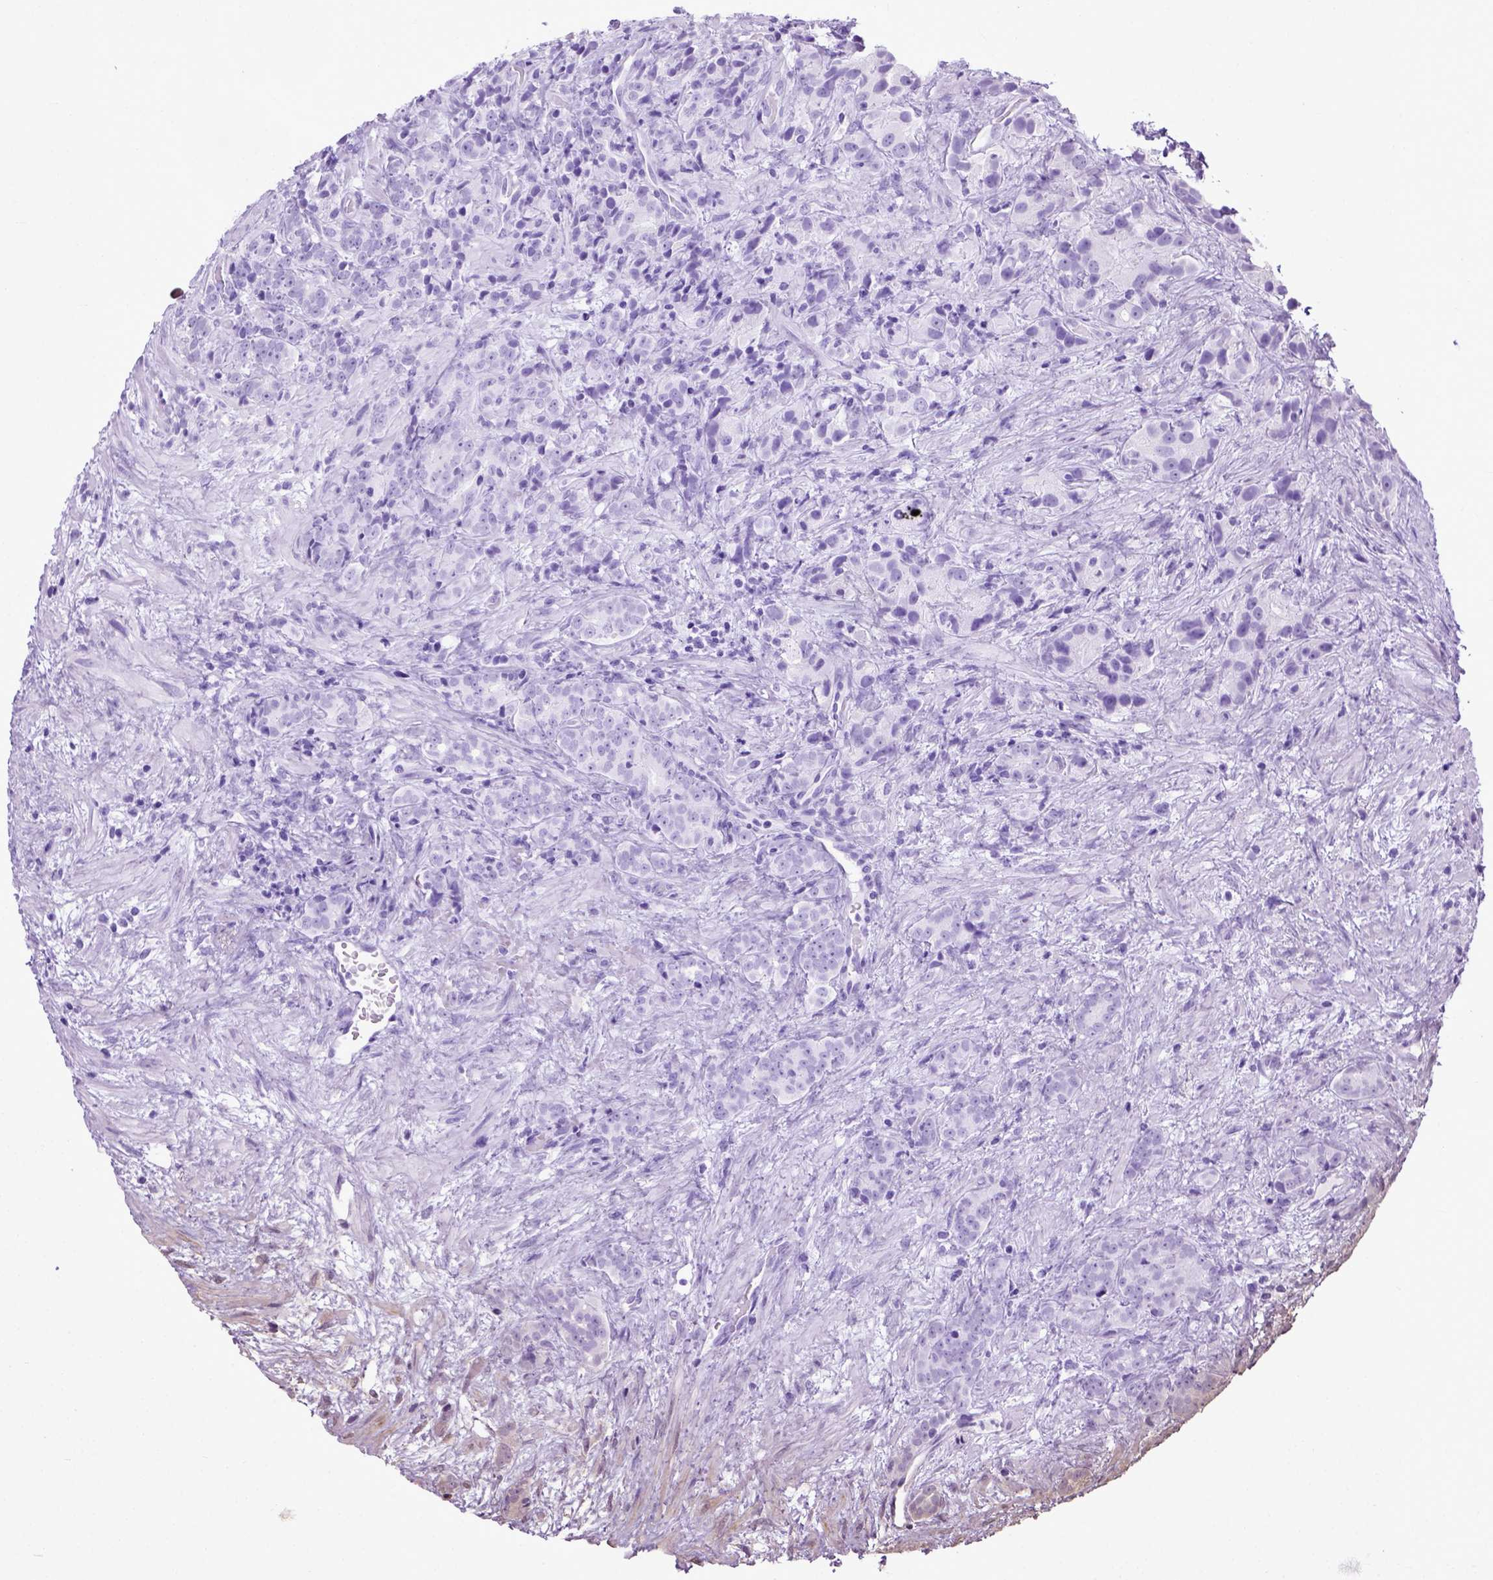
{"staining": {"intensity": "negative", "quantity": "none", "location": "none"}, "tissue": "prostate cancer", "cell_type": "Tumor cells", "image_type": "cancer", "snomed": [{"axis": "morphology", "description": "Adenocarcinoma, High grade"}, {"axis": "topography", "description": "Prostate"}], "caption": "This is an IHC micrograph of high-grade adenocarcinoma (prostate). There is no expression in tumor cells.", "gene": "UBA3", "patient": {"sex": "male", "age": 90}}